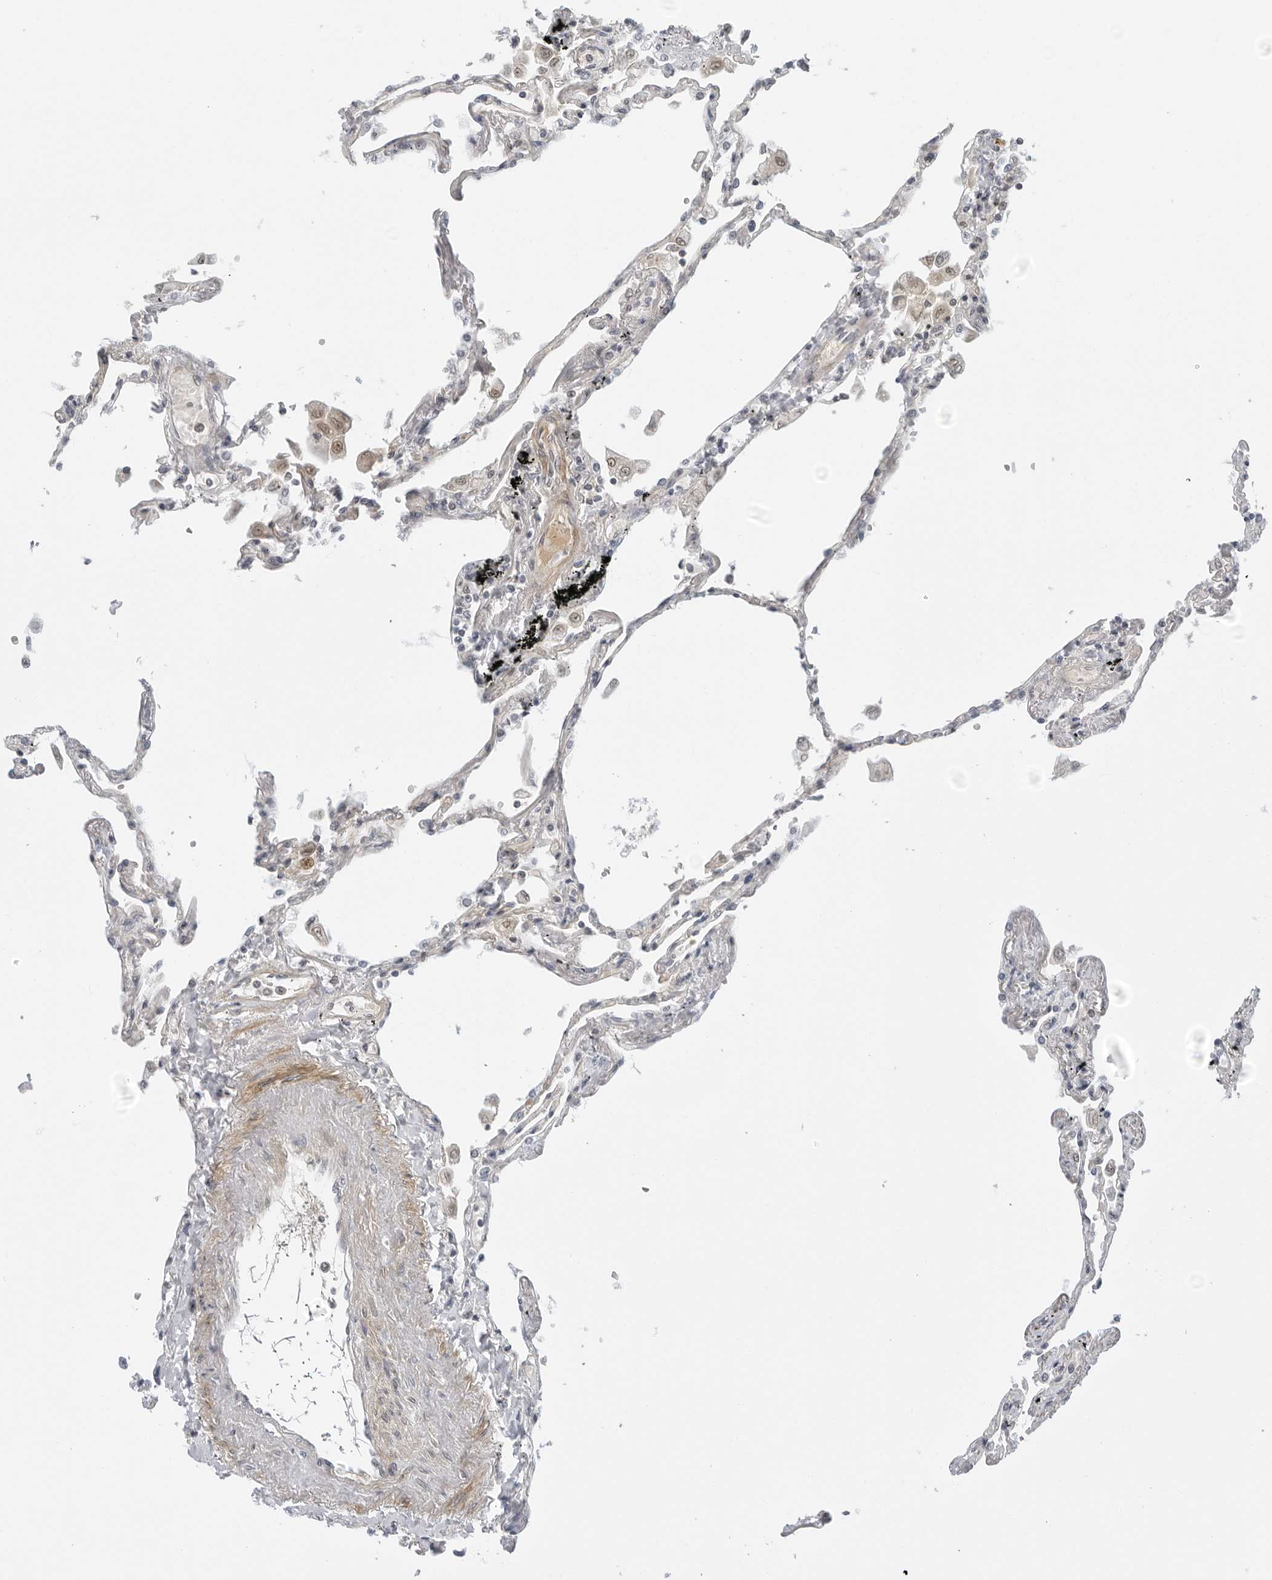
{"staining": {"intensity": "weak", "quantity": "<25%", "location": "cytoplasmic/membranous"}, "tissue": "lung", "cell_type": "Alveolar cells", "image_type": "normal", "snomed": [{"axis": "morphology", "description": "Normal tissue, NOS"}, {"axis": "topography", "description": "Lung"}], "caption": "The image exhibits no significant expression in alveolar cells of lung.", "gene": "SUGCT", "patient": {"sex": "female", "age": 67}}